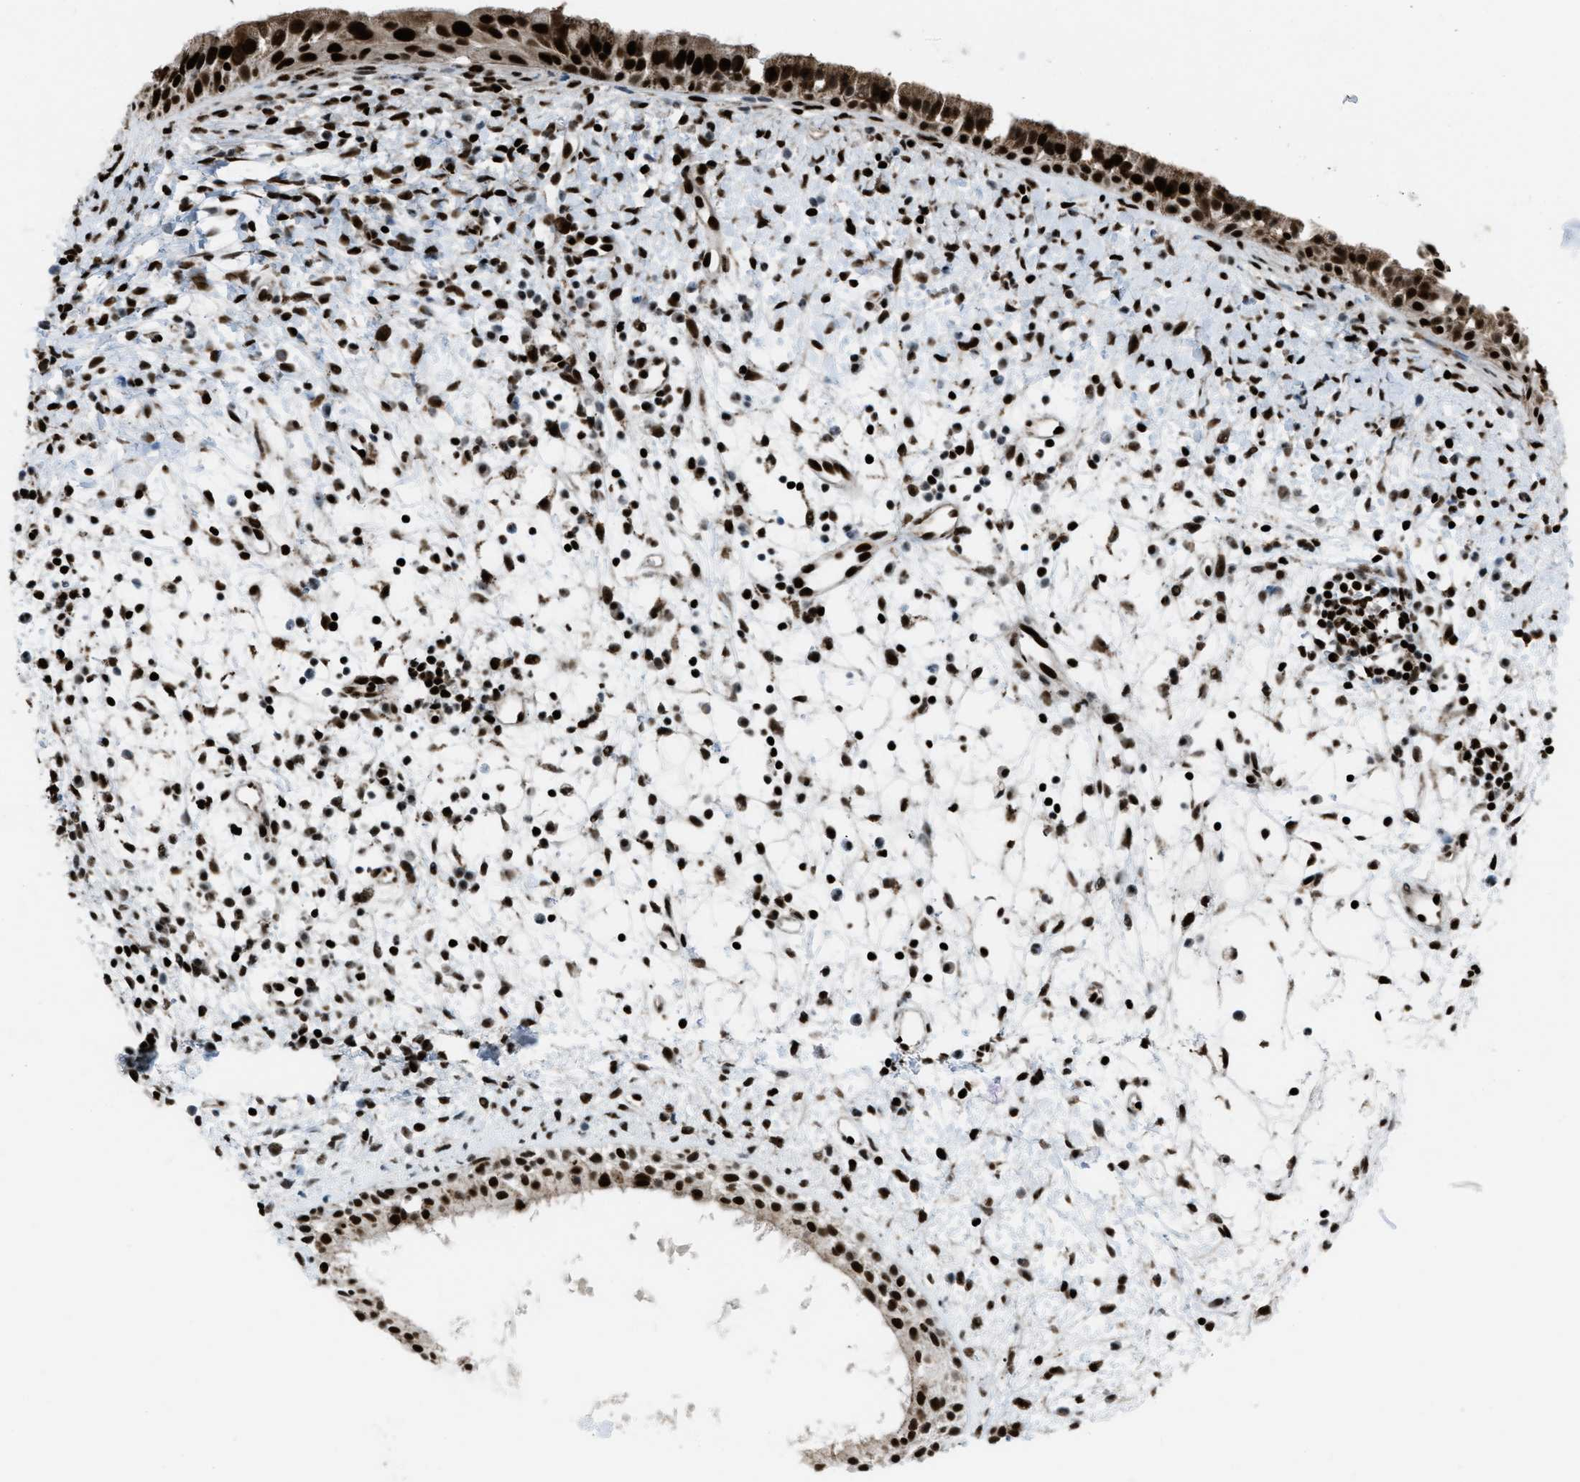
{"staining": {"intensity": "strong", "quantity": ">75%", "location": "cytoplasmic/membranous,nuclear"}, "tissue": "nasopharynx", "cell_type": "Respiratory epithelial cells", "image_type": "normal", "snomed": [{"axis": "morphology", "description": "Normal tissue, NOS"}, {"axis": "topography", "description": "Nasopharynx"}], "caption": "Strong cytoplasmic/membranous,nuclear positivity is present in about >75% of respiratory epithelial cells in unremarkable nasopharynx.", "gene": "SLFN5", "patient": {"sex": "male", "age": 22}}